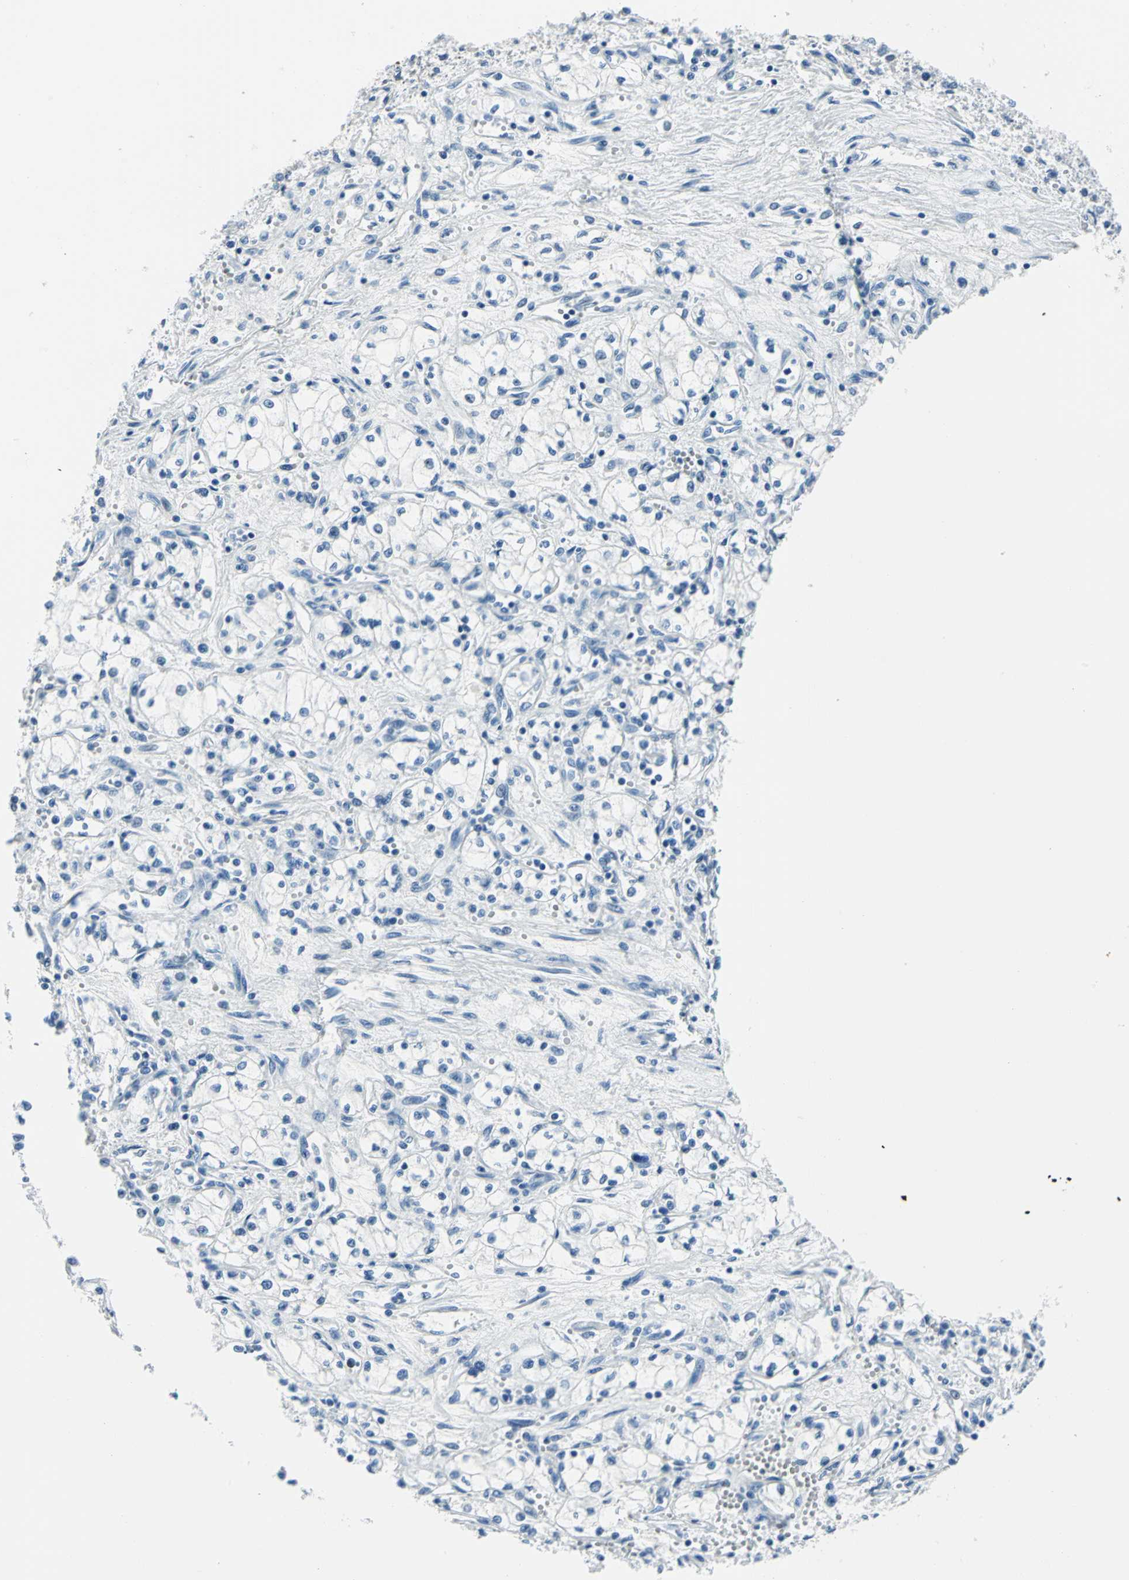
{"staining": {"intensity": "negative", "quantity": "none", "location": "none"}, "tissue": "renal cancer", "cell_type": "Tumor cells", "image_type": "cancer", "snomed": [{"axis": "morphology", "description": "Normal tissue, NOS"}, {"axis": "morphology", "description": "Adenocarcinoma, NOS"}, {"axis": "topography", "description": "Kidney"}], "caption": "Tumor cells are negative for protein expression in human renal cancer (adenocarcinoma).", "gene": "AKR1A1", "patient": {"sex": "male", "age": 59}}